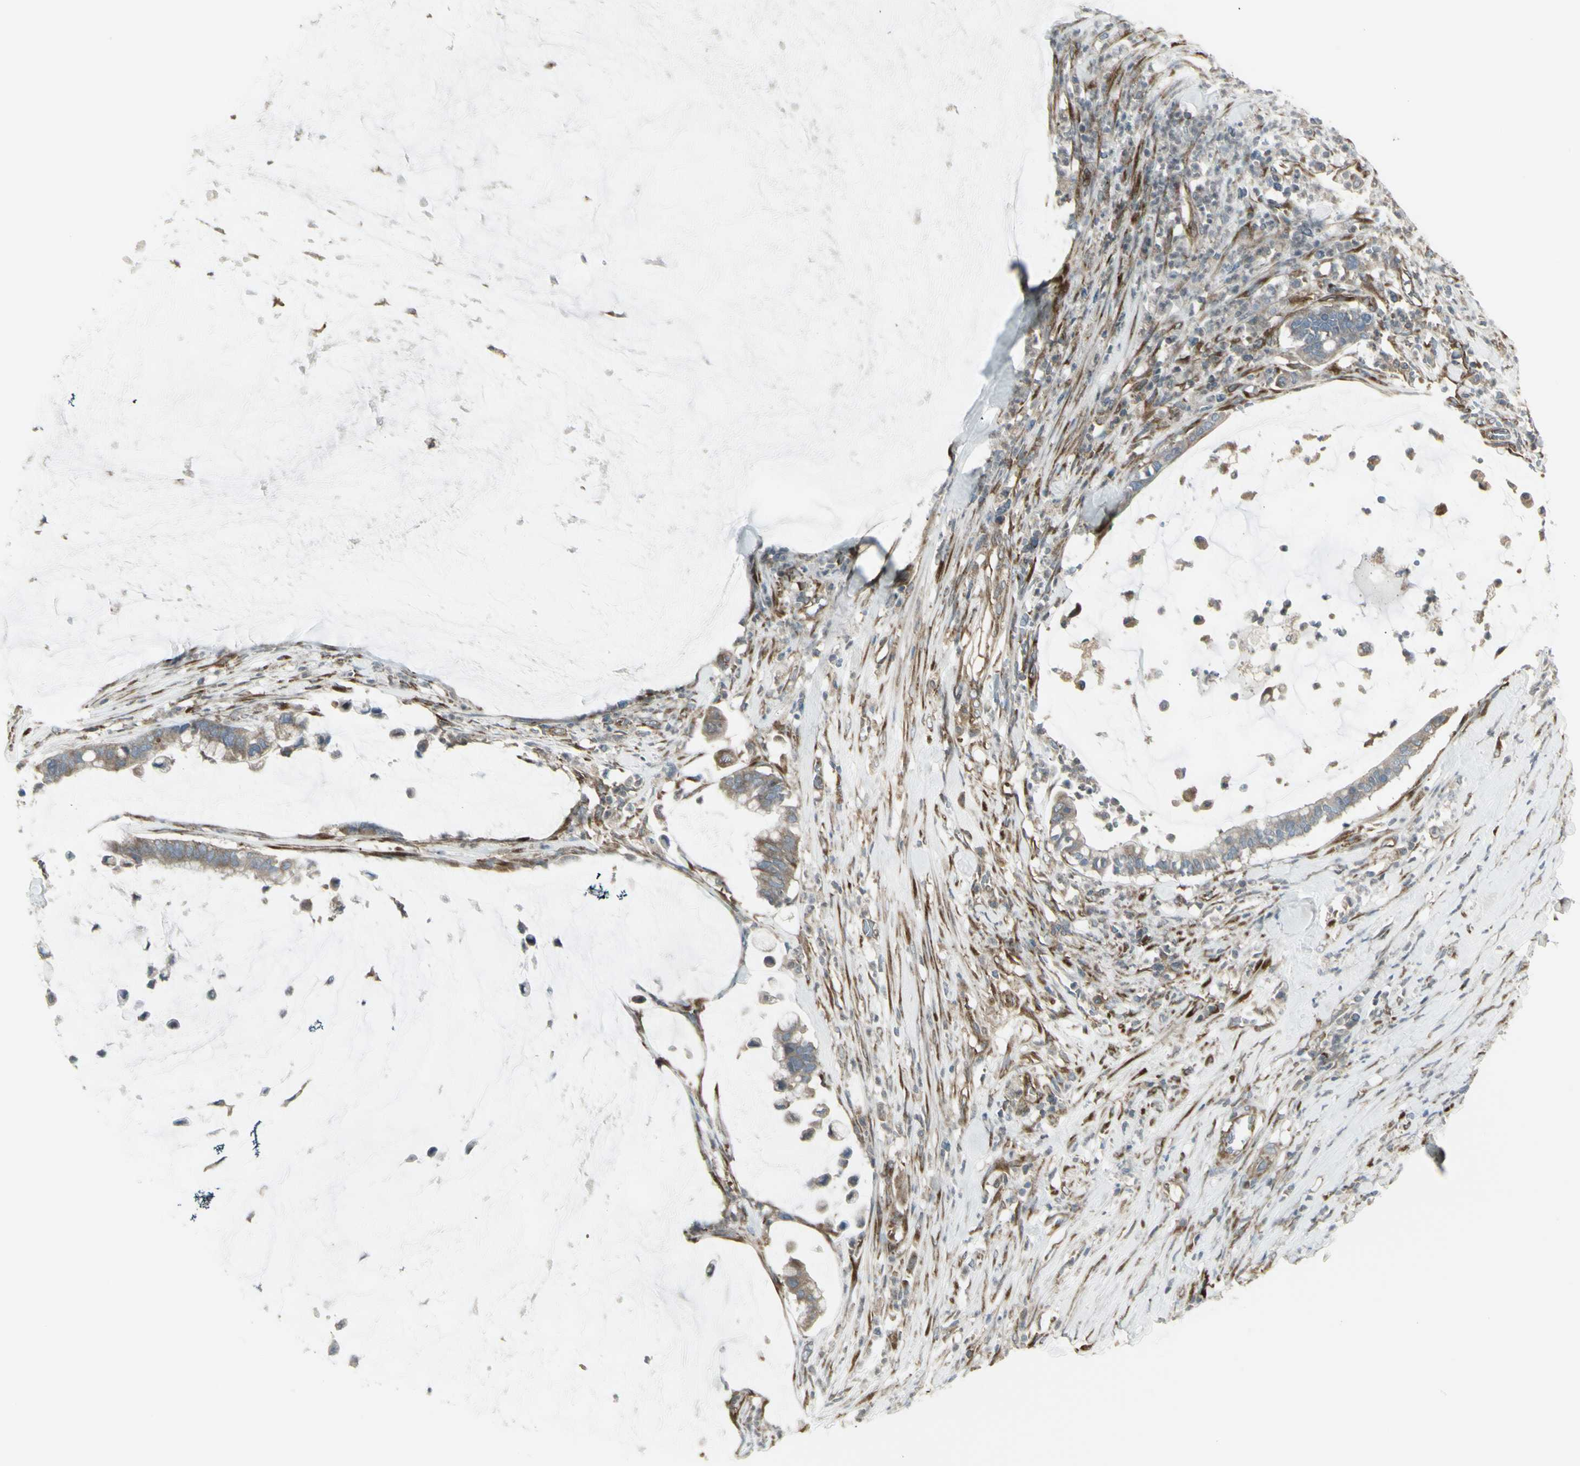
{"staining": {"intensity": "weak", "quantity": ">75%", "location": "cytoplasmic/membranous"}, "tissue": "pancreatic cancer", "cell_type": "Tumor cells", "image_type": "cancer", "snomed": [{"axis": "morphology", "description": "Adenocarcinoma, NOS"}, {"axis": "topography", "description": "Pancreas"}], "caption": "IHC of adenocarcinoma (pancreatic) displays low levels of weak cytoplasmic/membranous staining in approximately >75% of tumor cells.", "gene": "FKBP3", "patient": {"sex": "male", "age": 41}}